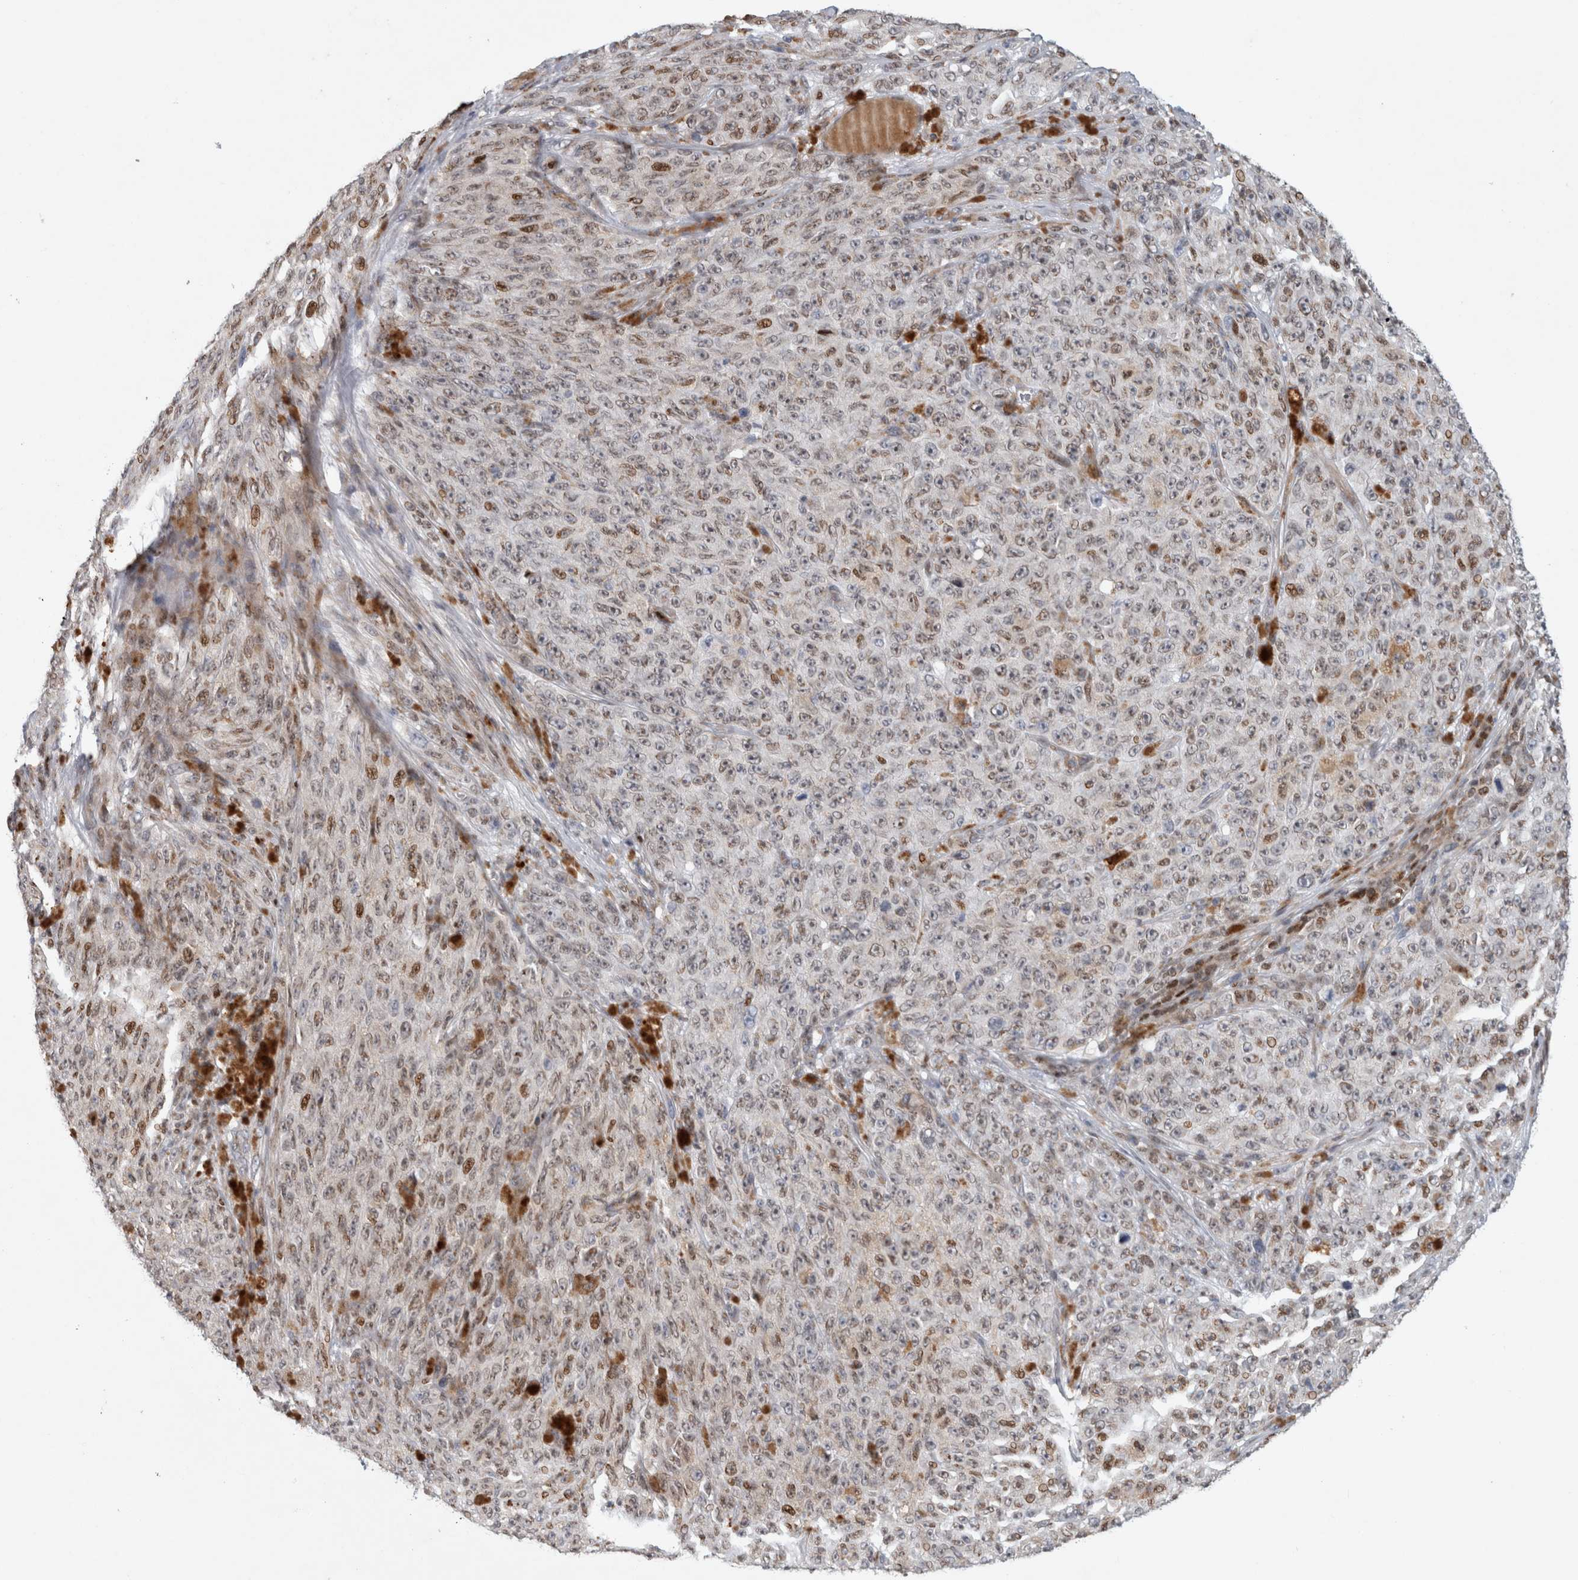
{"staining": {"intensity": "weak", "quantity": ">75%", "location": "nuclear"}, "tissue": "melanoma", "cell_type": "Tumor cells", "image_type": "cancer", "snomed": [{"axis": "morphology", "description": "Malignant melanoma, NOS"}, {"axis": "topography", "description": "Skin"}], "caption": "Approximately >75% of tumor cells in human malignant melanoma demonstrate weak nuclear protein positivity as visualized by brown immunohistochemical staining.", "gene": "RBM48", "patient": {"sex": "female", "age": 82}}